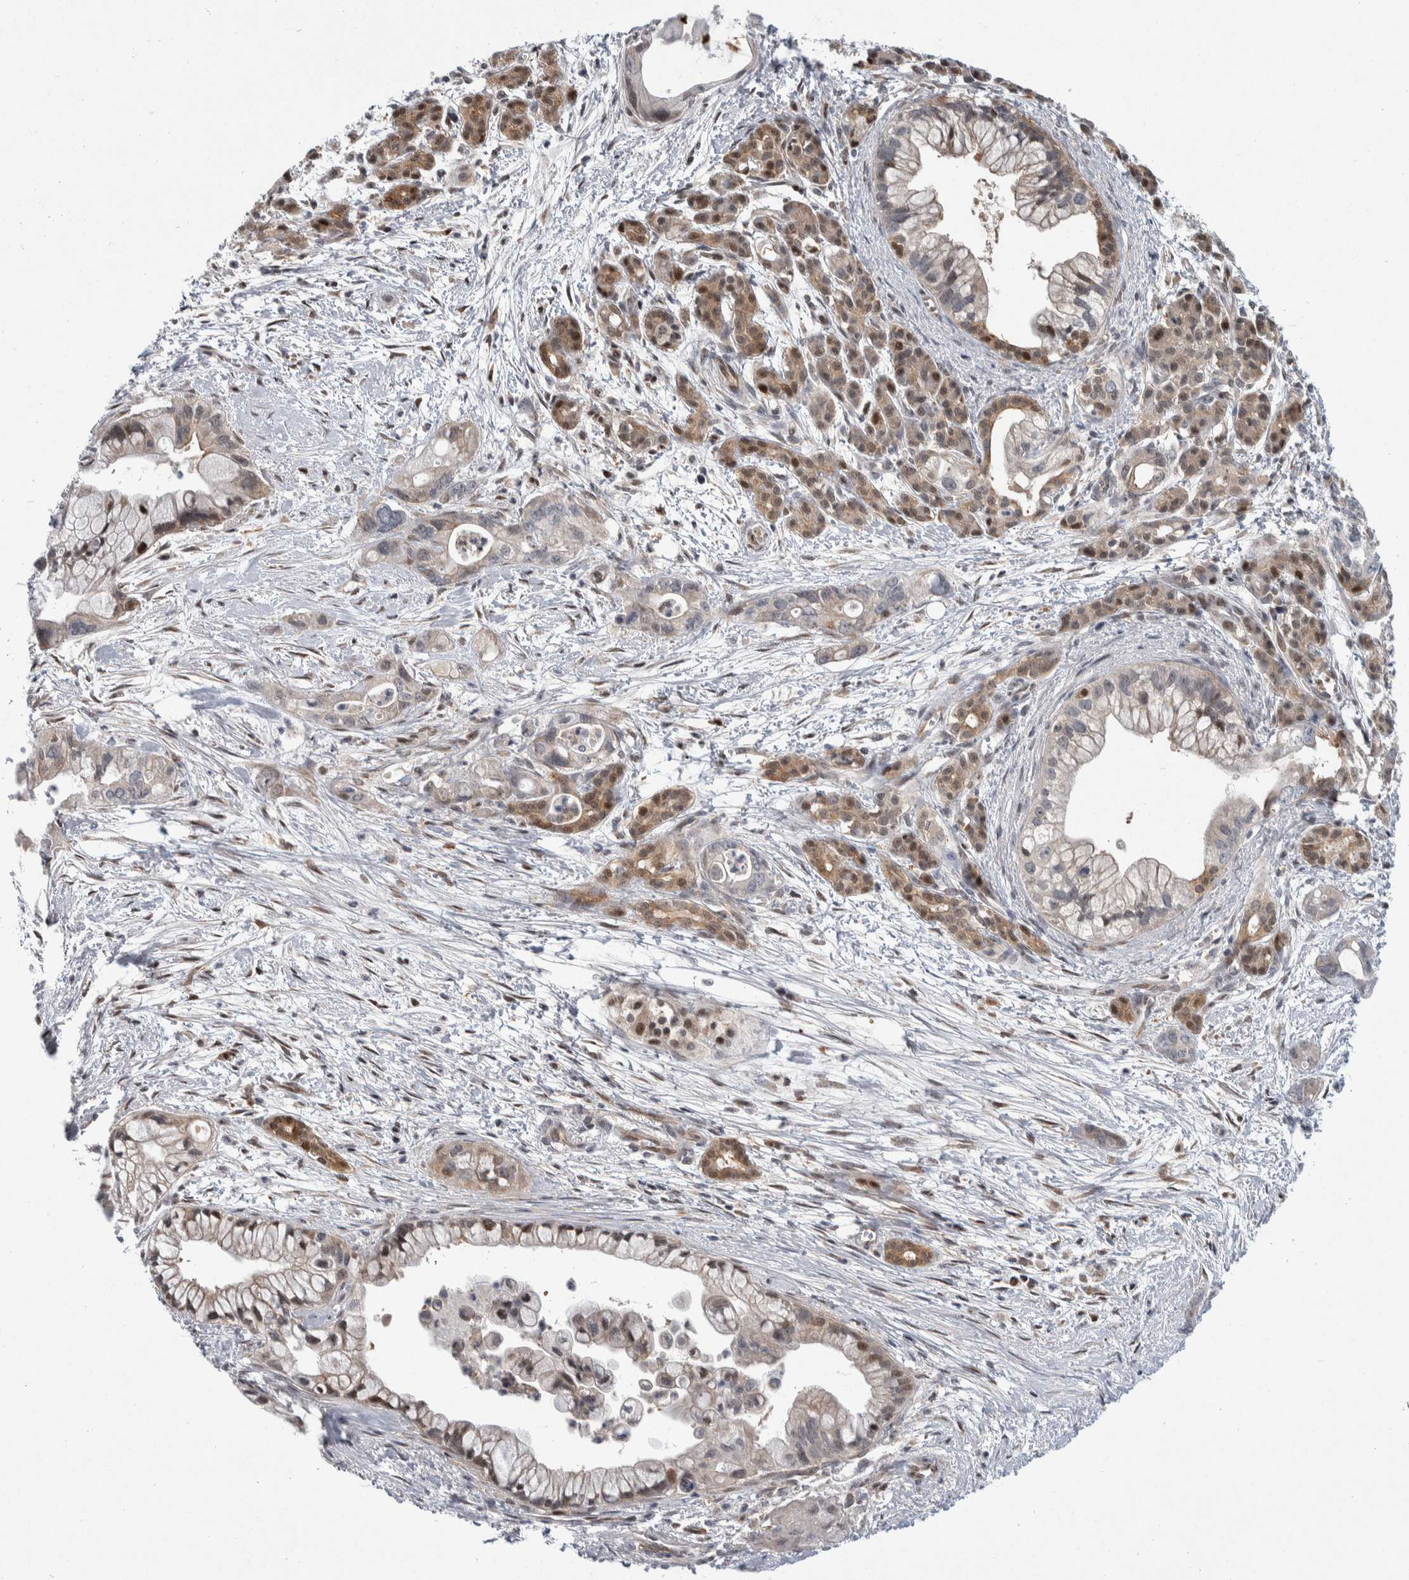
{"staining": {"intensity": "weak", "quantity": "<25%", "location": "cytoplasmic/membranous,nuclear"}, "tissue": "pancreatic cancer", "cell_type": "Tumor cells", "image_type": "cancer", "snomed": [{"axis": "morphology", "description": "Adenocarcinoma, NOS"}, {"axis": "topography", "description": "Pancreas"}], "caption": "This is an immunohistochemistry (IHC) image of human pancreatic cancer. There is no expression in tumor cells.", "gene": "PTPA", "patient": {"sex": "male", "age": 70}}